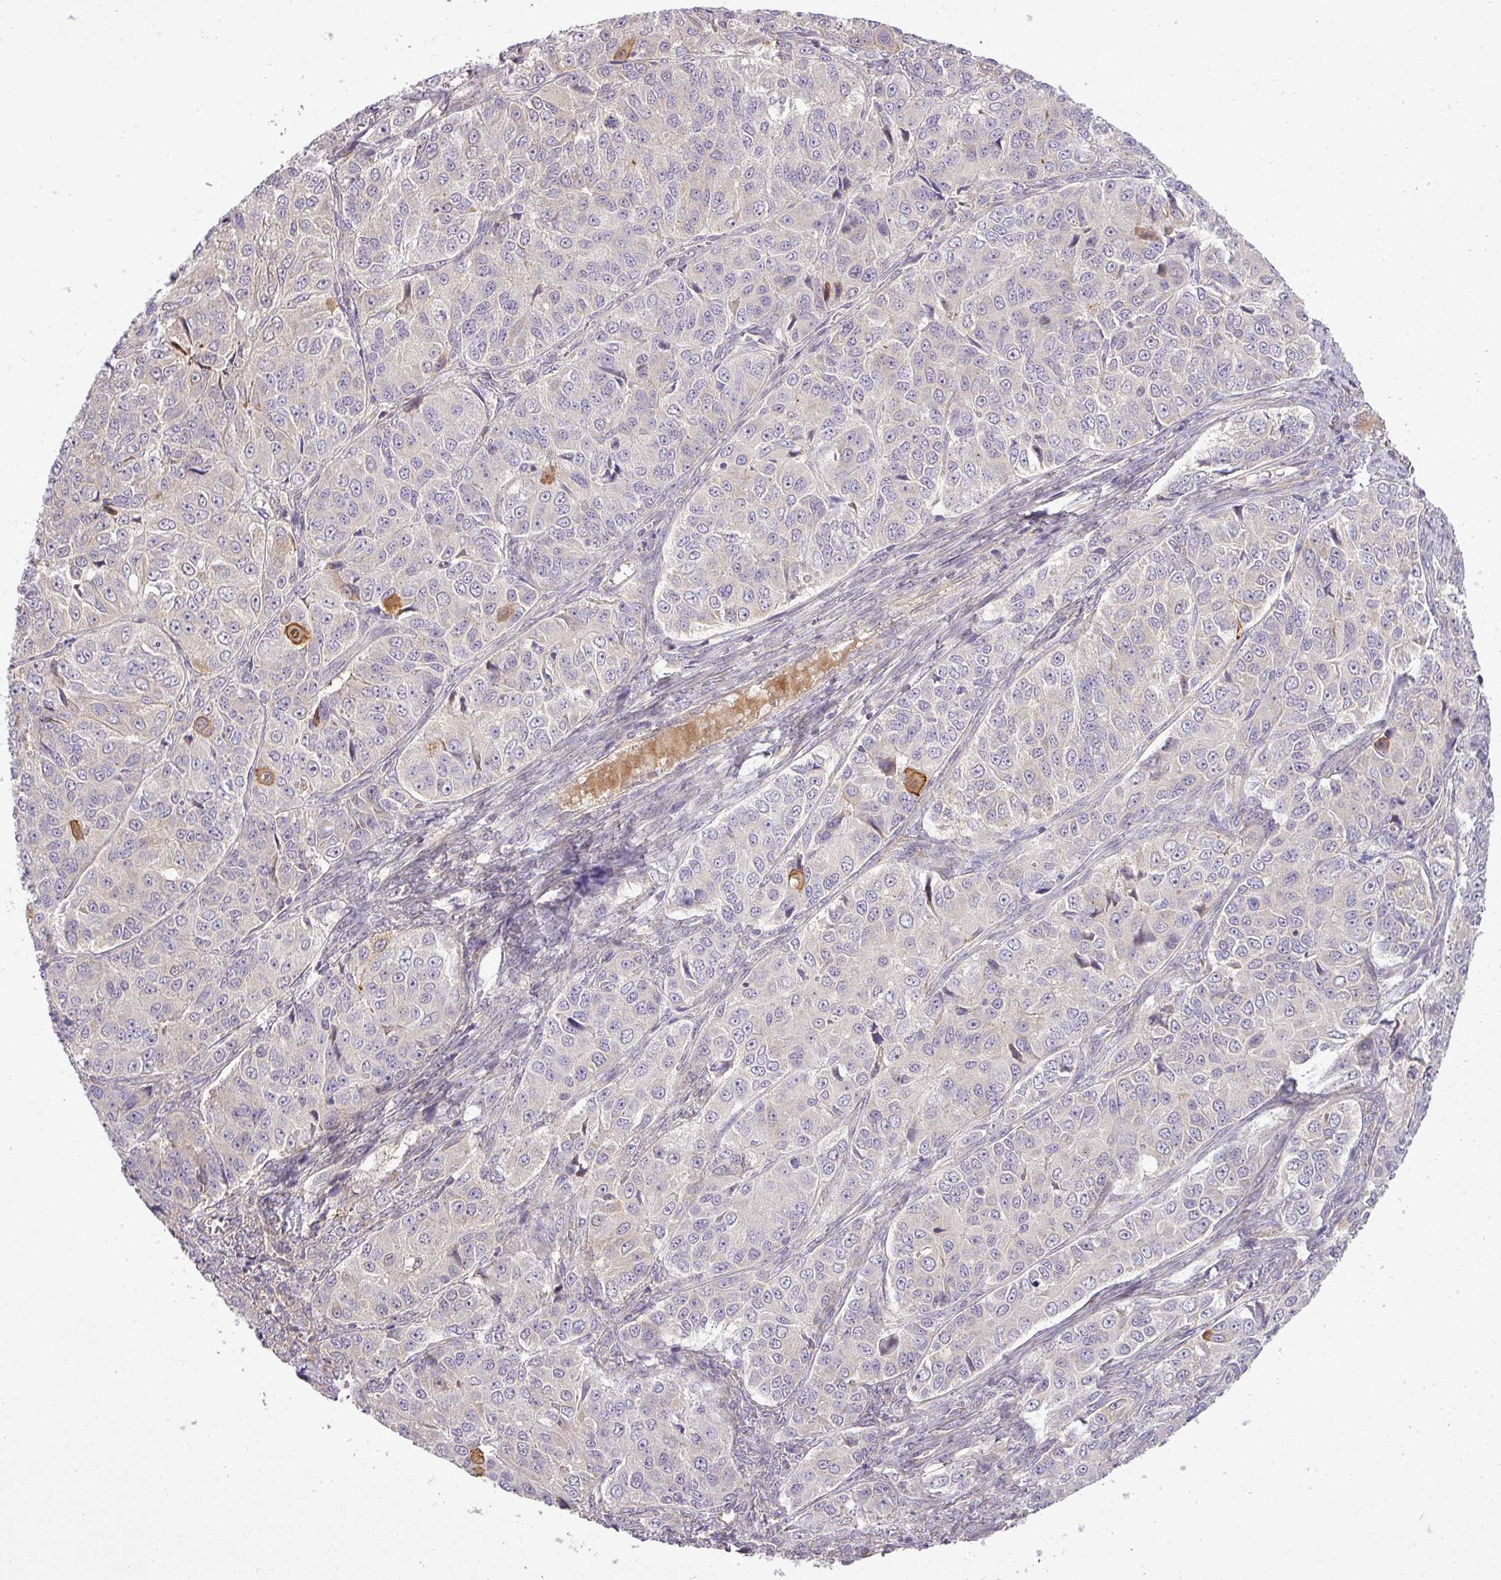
{"staining": {"intensity": "negative", "quantity": "none", "location": "none"}, "tissue": "ovarian cancer", "cell_type": "Tumor cells", "image_type": "cancer", "snomed": [{"axis": "morphology", "description": "Carcinoma, endometroid"}, {"axis": "topography", "description": "Ovary"}], "caption": "Histopathology image shows no protein staining in tumor cells of ovarian cancer (endometroid carcinoma) tissue.", "gene": "PDRG1", "patient": {"sex": "female", "age": 51}}